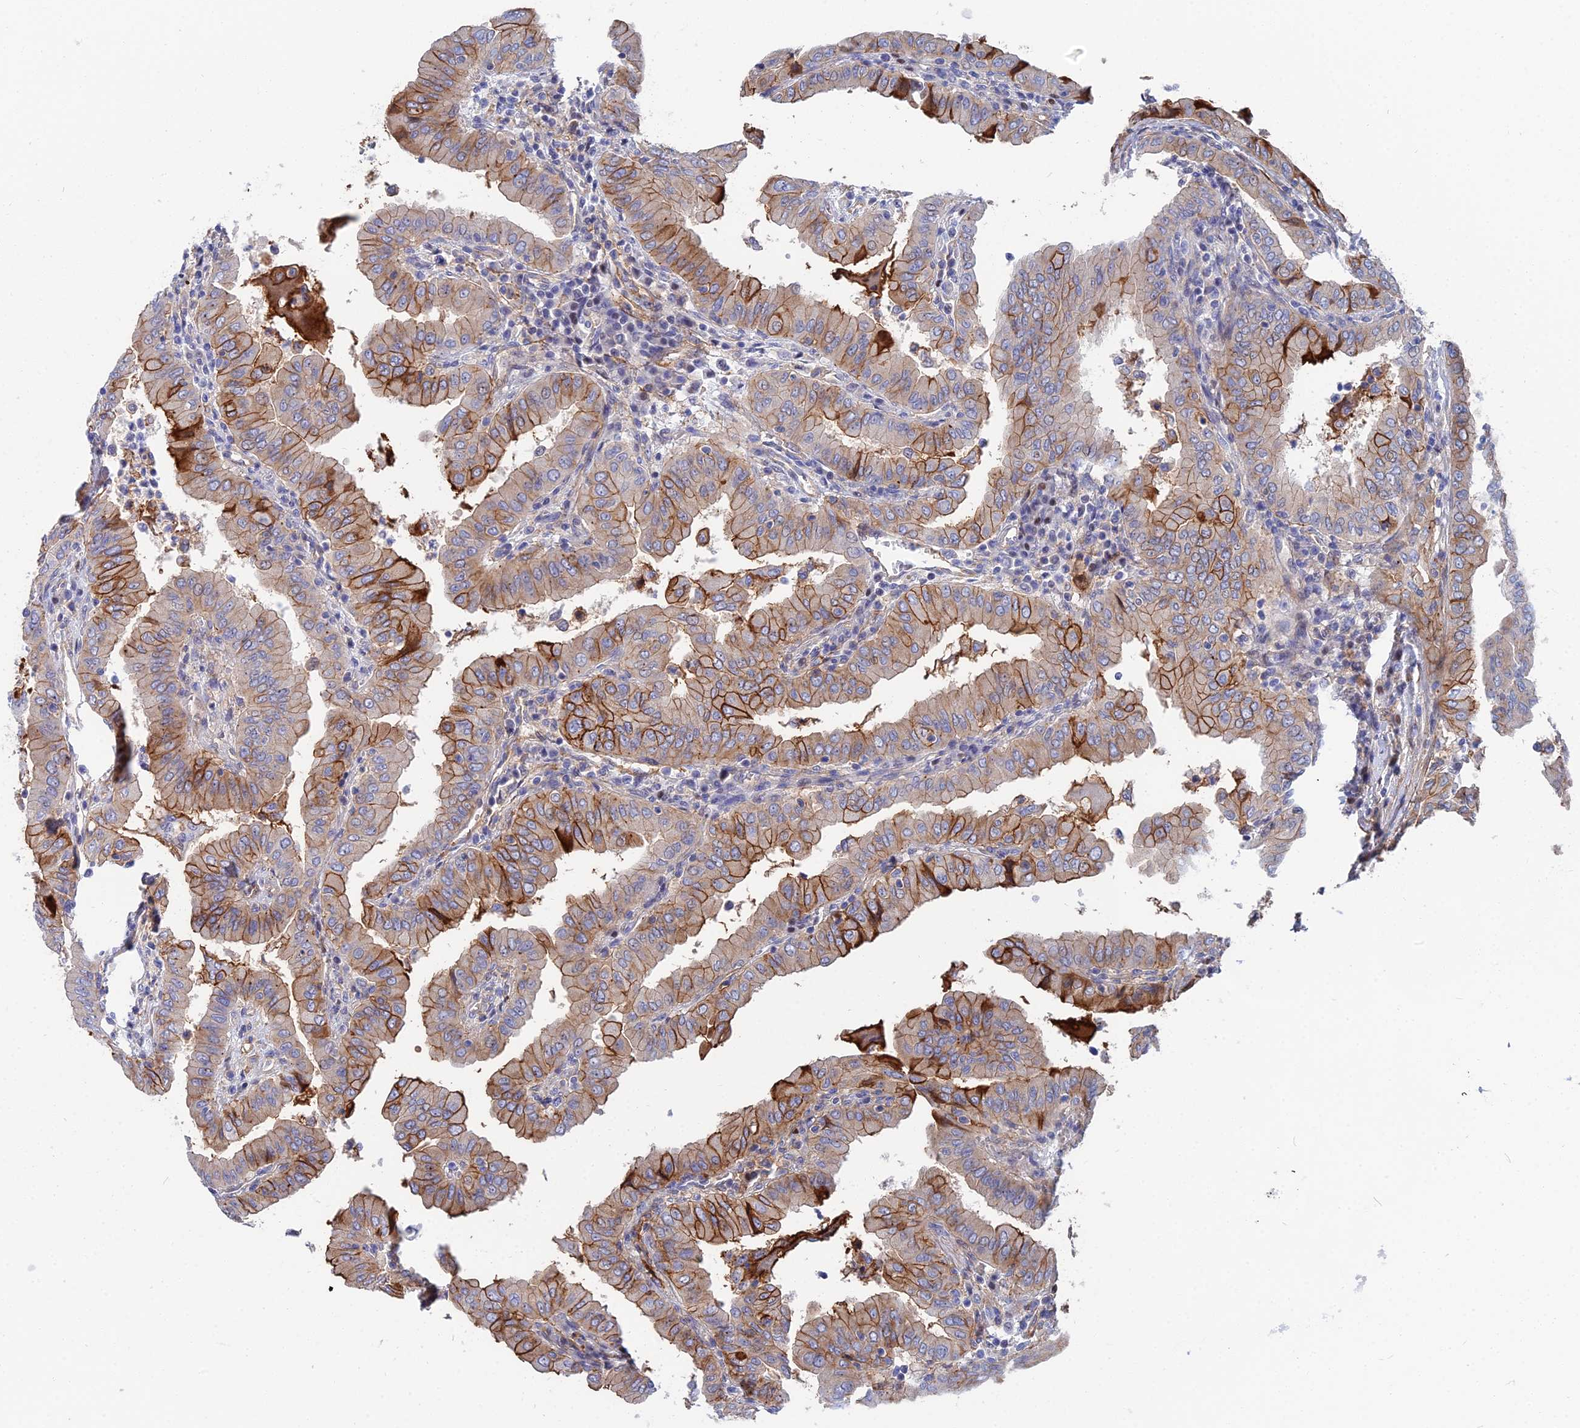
{"staining": {"intensity": "moderate", "quantity": ">75%", "location": "cytoplasmic/membranous"}, "tissue": "thyroid cancer", "cell_type": "Tumor cells", "image_type": "cancer", "snomed": [{"axis": "morphology", "description": "Papillary adenocarcinoma, NOS"}, {"axis": "topography", "description": "Thyroid gland"}], "caption": "Immunohistochemical staining of human thyroid cancer exhibits moderate cytoplasmic/membranous protein positivity in approximately >75% of tumor cells. (IHC, brightfield microscopy, high magnification).", "gene": "TRIM43B", "patient": {"sex": "male", "age": 33}}